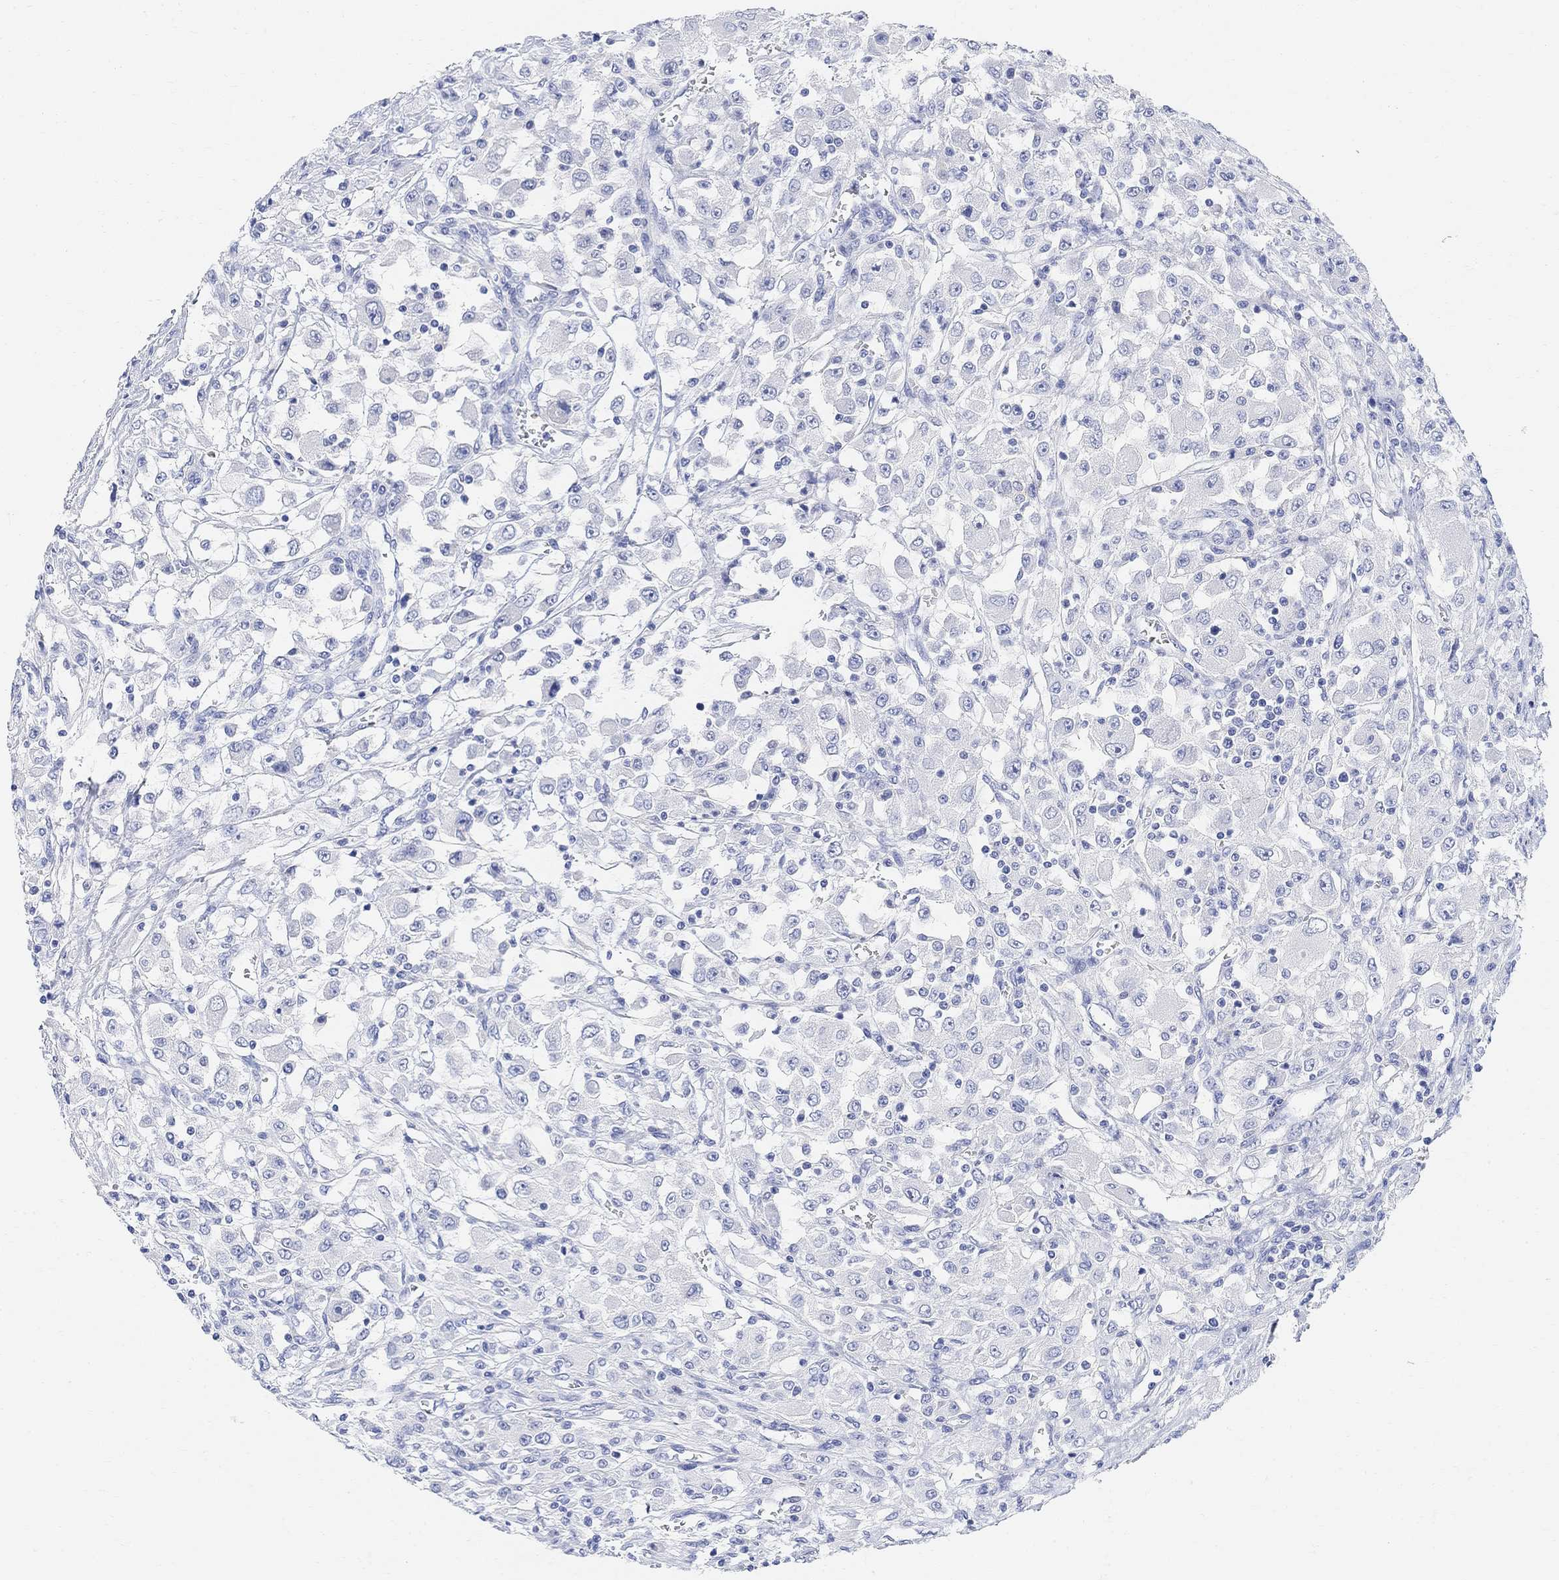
{"staining": {"intensity": "negative", "quantity": "none", "location": "none"}, "tissue": "renal cancer", "cell_type": "Tumor cells", "image_type": "cancer", "snomed": [{"axis": "morphology", "description": "Adenocarcinoma, NOS"}, {"axis": "topography", "description": "Kidney"}], "caption": "A high-resolution micrograph shows immunohistochemistry (IHC) staining of renal cancer (adenocarcinoma), which exhibits no significant staining in tumor cells.", "gene": "RETNLB", "patient": {"sex": "female", "age": 67}}